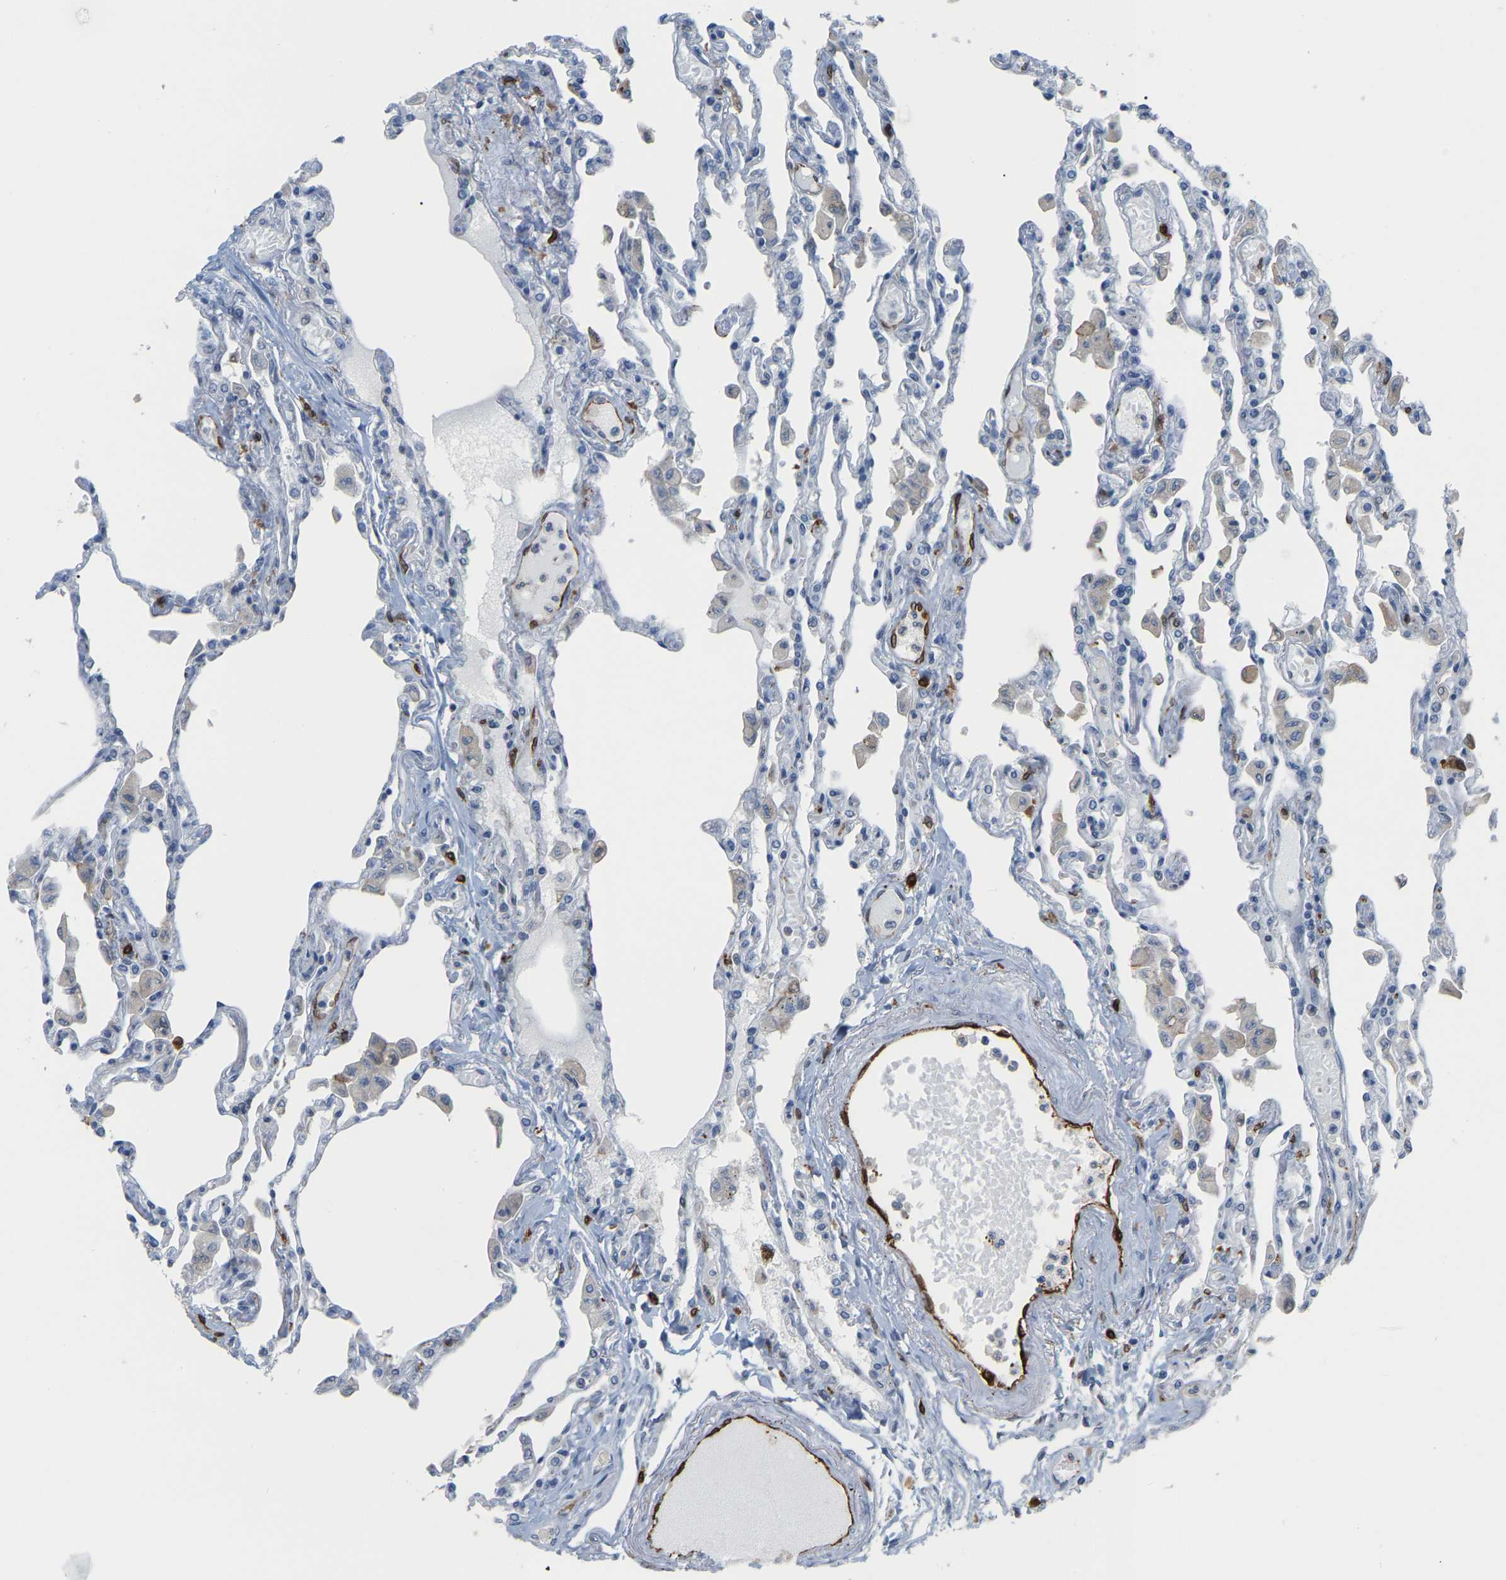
{"staining": {"intensity": "negative", "quantity": "none", "location": "none"}, "tissue": "lung", "cell_type": "Alveolar cells", "image_type": "normal", "snomed": [{"axis": "morphology", "description": "Normal tissue, NOS"}, {"axis": "topography", "description": "Bronchus"}, {"axis": "topography", "description": "Lung"}], "caption": "Immunohistochemical staining of normal human lung exhibits no significant expression in alveolar cells.", "gene": "PTGS1", "patient": {"sex": "female", "age": 49}}